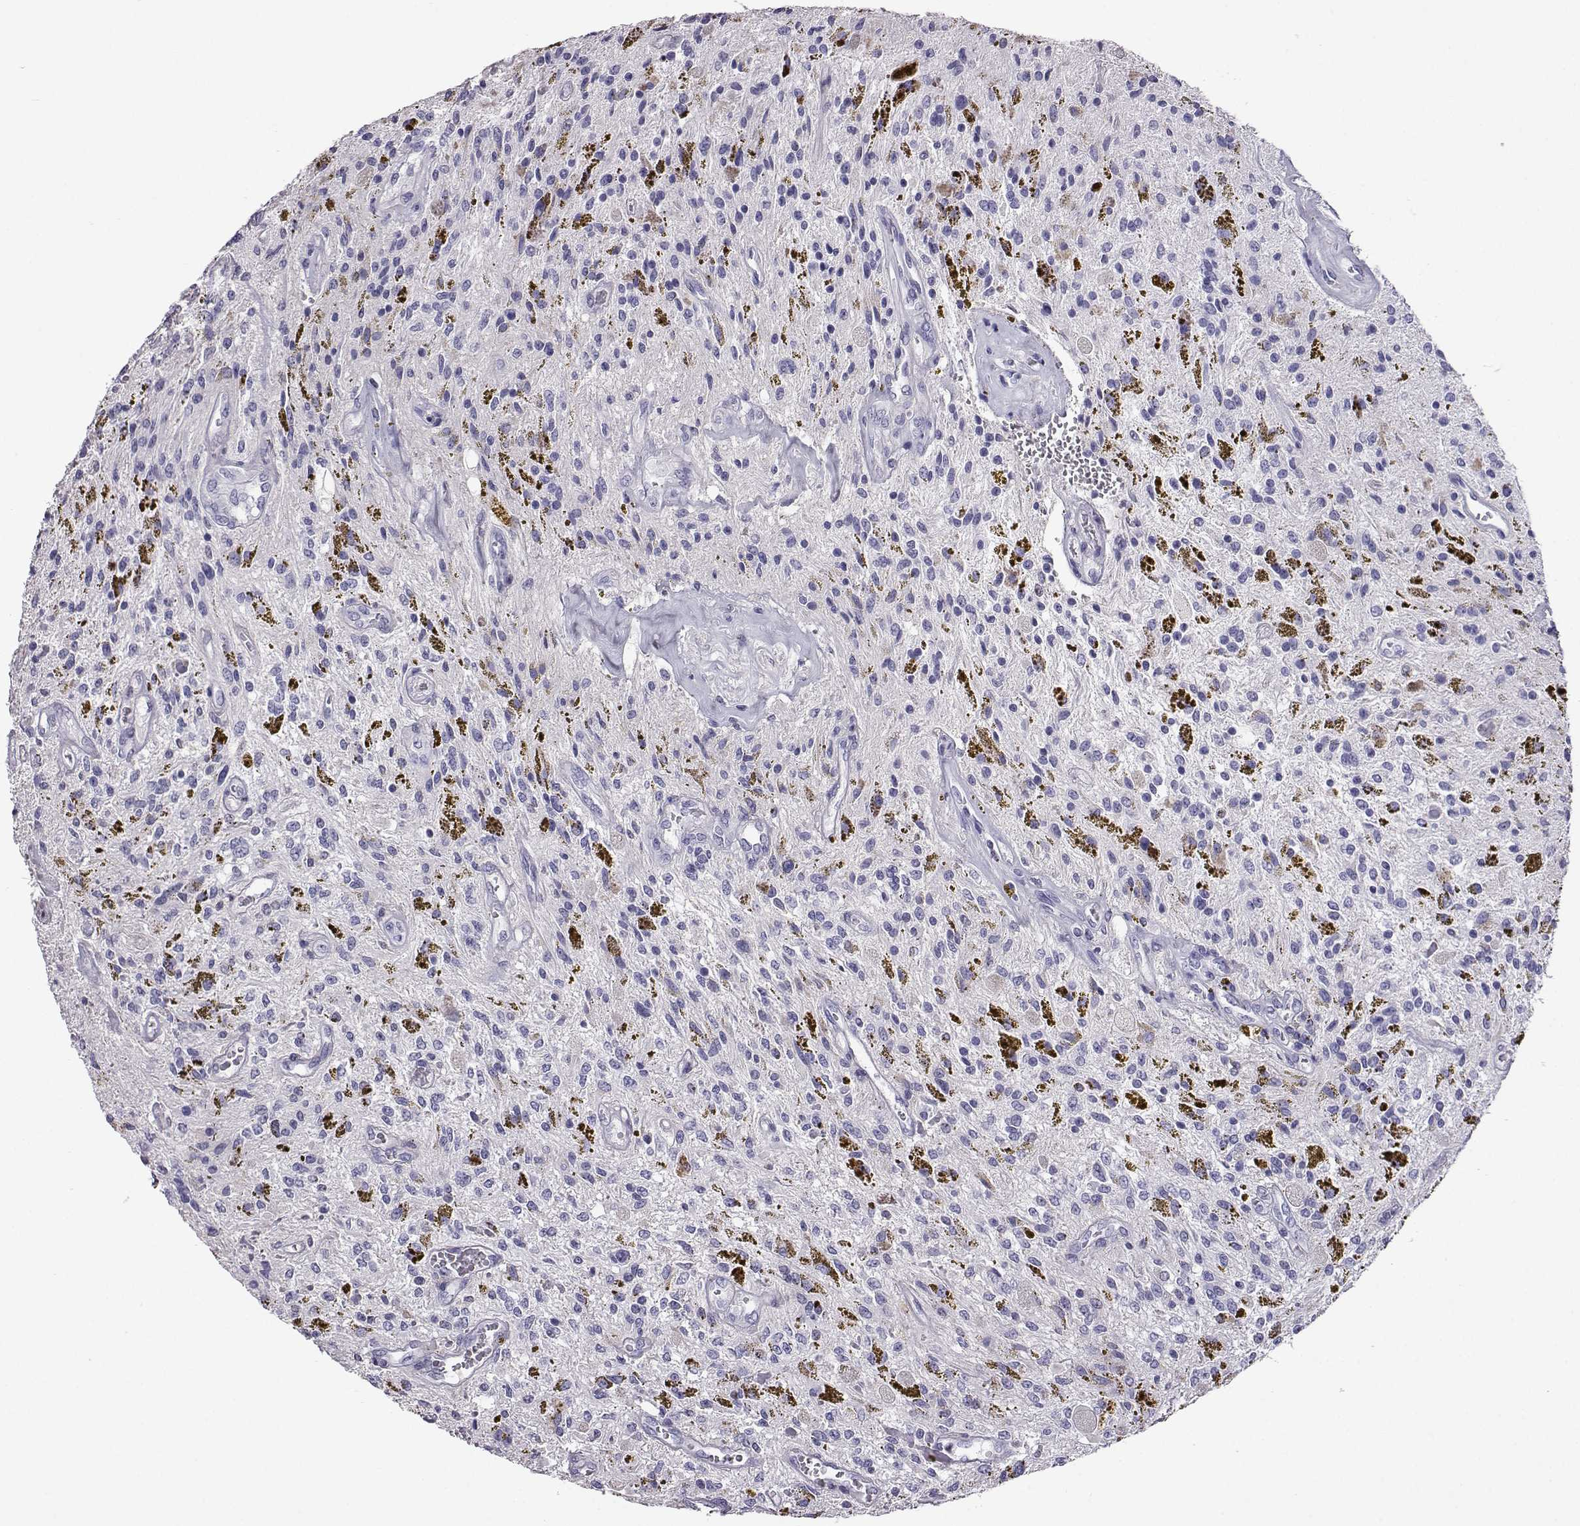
{"staining": {"intensity": "negative", "quantity": "none", "location": "none"}, "tissue": "glioma", "cell_type": "Tumor cells", "image_type": "cancer", "snomed": [{"axis": "morphology", "description": "Glioma, malignant, Low grade"}, {"axis": "topography", "description": "Cerebellum"}], "caption": "Glioma was stained to show a protein in brown. There is no significant positivity in tumor cells. (Immunohistochemistry (ihc), brightfield microscopy, high magnification).", "gene": "AKR1B1", "patient": {"sex": "female", "age": 14}}